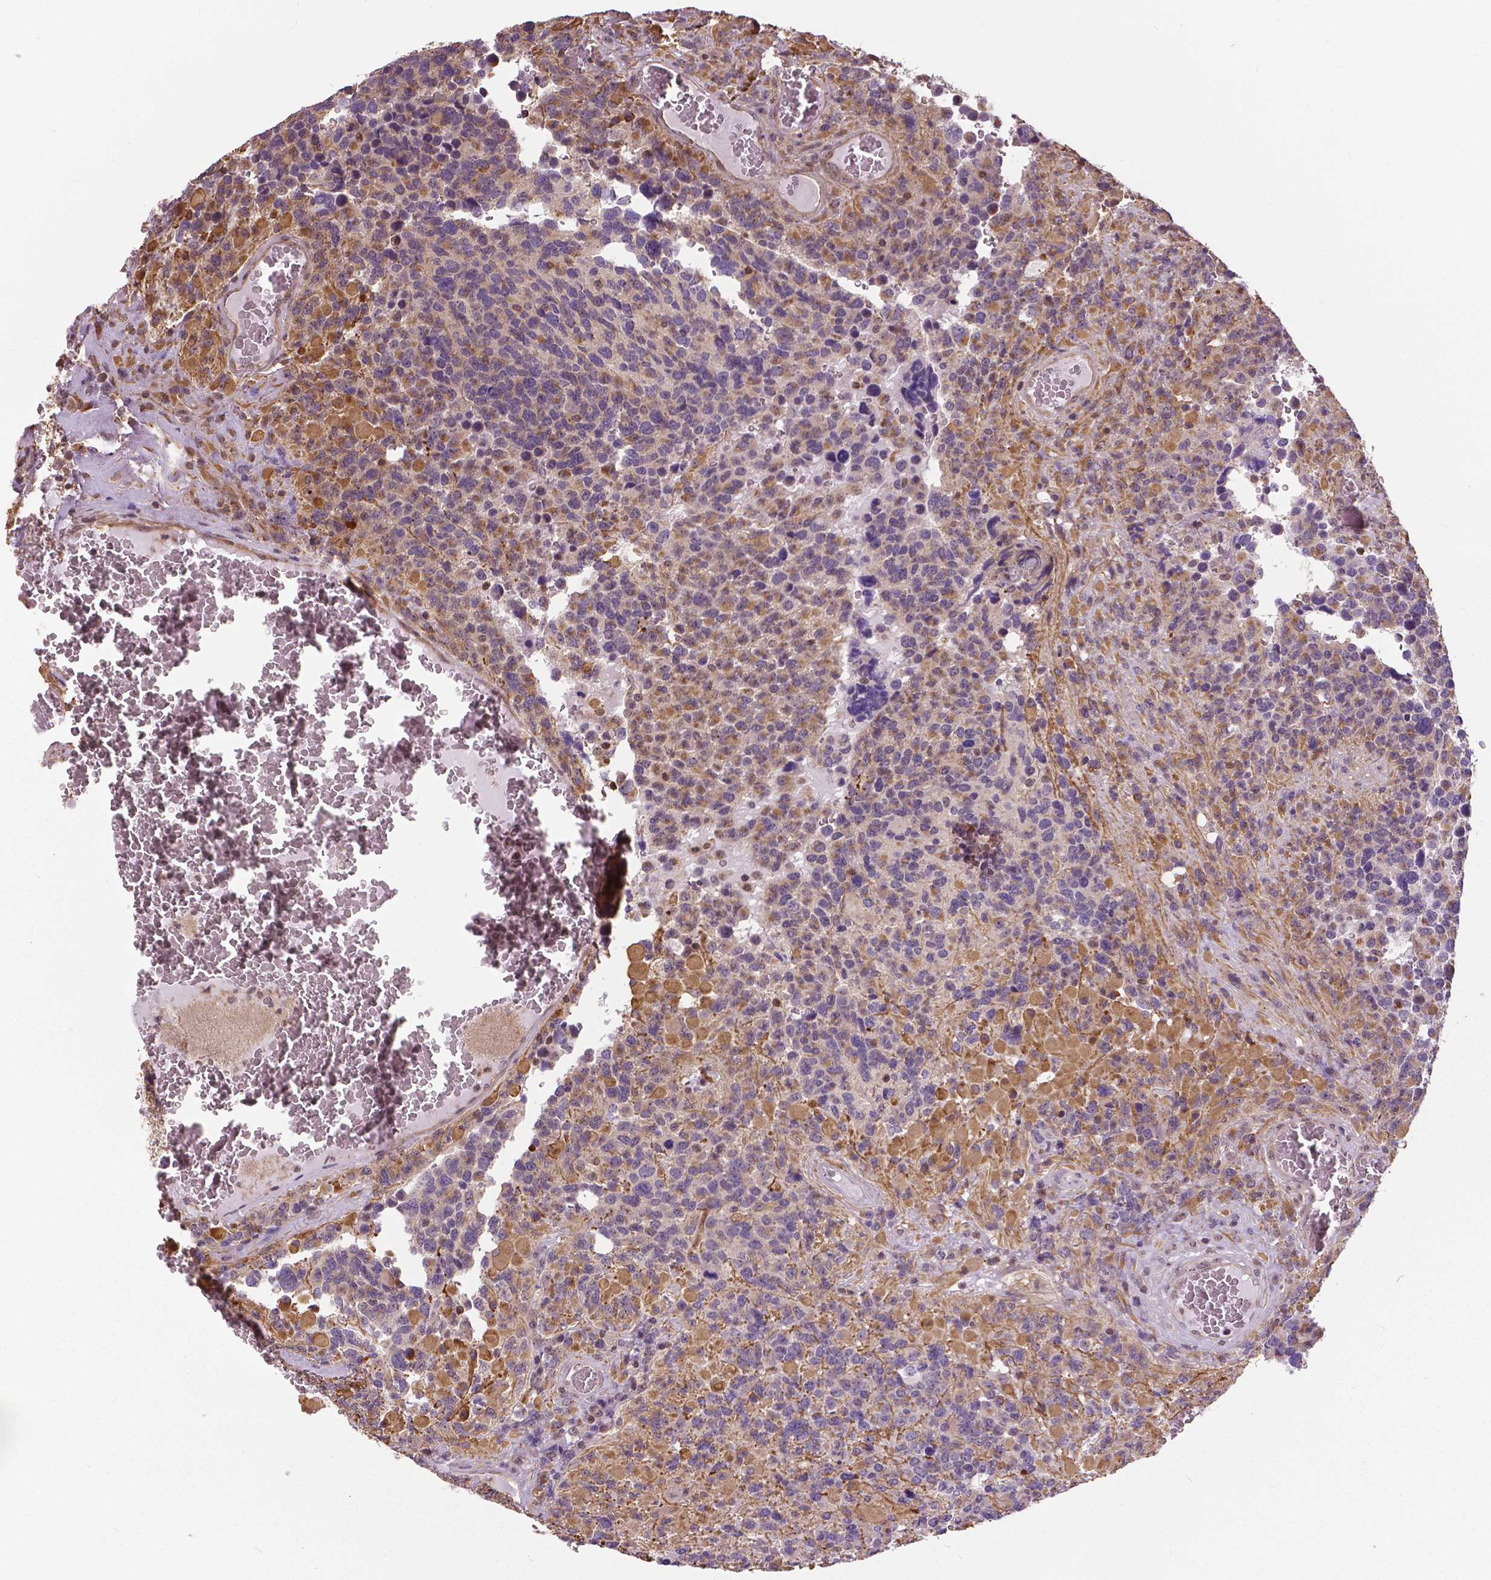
{"staining": {"intensity": "moderate", "quantity": "<25%", "location": "cytoplasmic/membranous"}, "tissue": "glioma", "cell_type": "Tumor cells", "image_type": "cancer", "snomed": [{"axis": "morphology", "description": "Glioma, malignant, High grade"}, {"axis": "topography", "description": "Brain"}], "caption": "A brown stain highlights moderate cytoplasmic/membranous positivity of a protein in glioma tumor cells.", "gene": "ANXA13", "patient": {"sex": "female", "age": 40}}